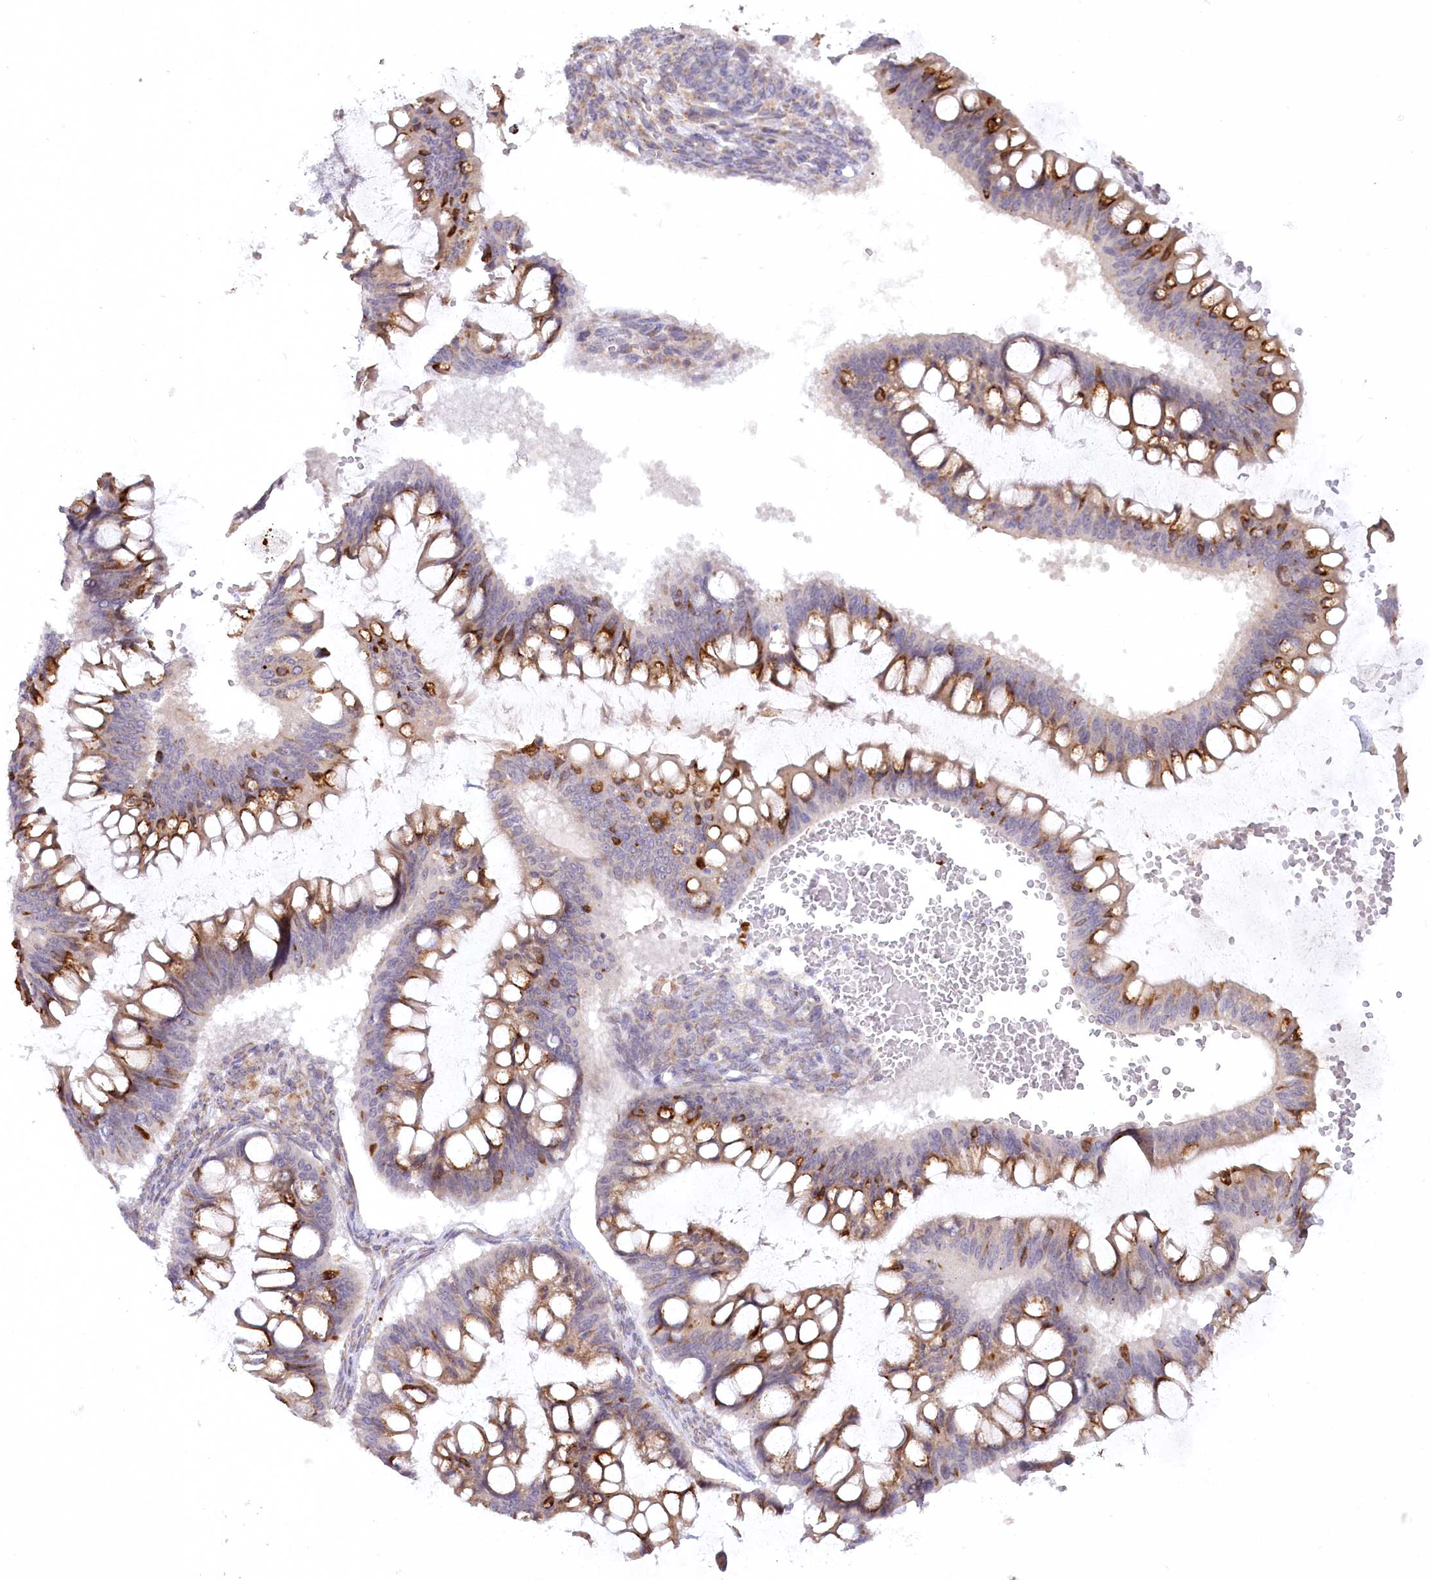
{"staining": {"intensity": "moderate", "quantity": ">75%", "location": "cytoplasmic/membranous"}, "tissue": "ovarian cancer", "cell_type": "Tumor cells", "image_type": "cancer", "snomed": [{"axis": "morphology", "description": "Cystadenocarcinoma, mucinous, NOS"}, {"axis": "topography", "description": "Ovary"}], "caption": "This is a photomicrograph of immunohistochemistry staining of ovarian cancer, which shows moderate positivity in the cytoplasmic/membranous of tumor cells.", "gene": "NCKAP5", "patient": {"sex": "female", "age": 73}}